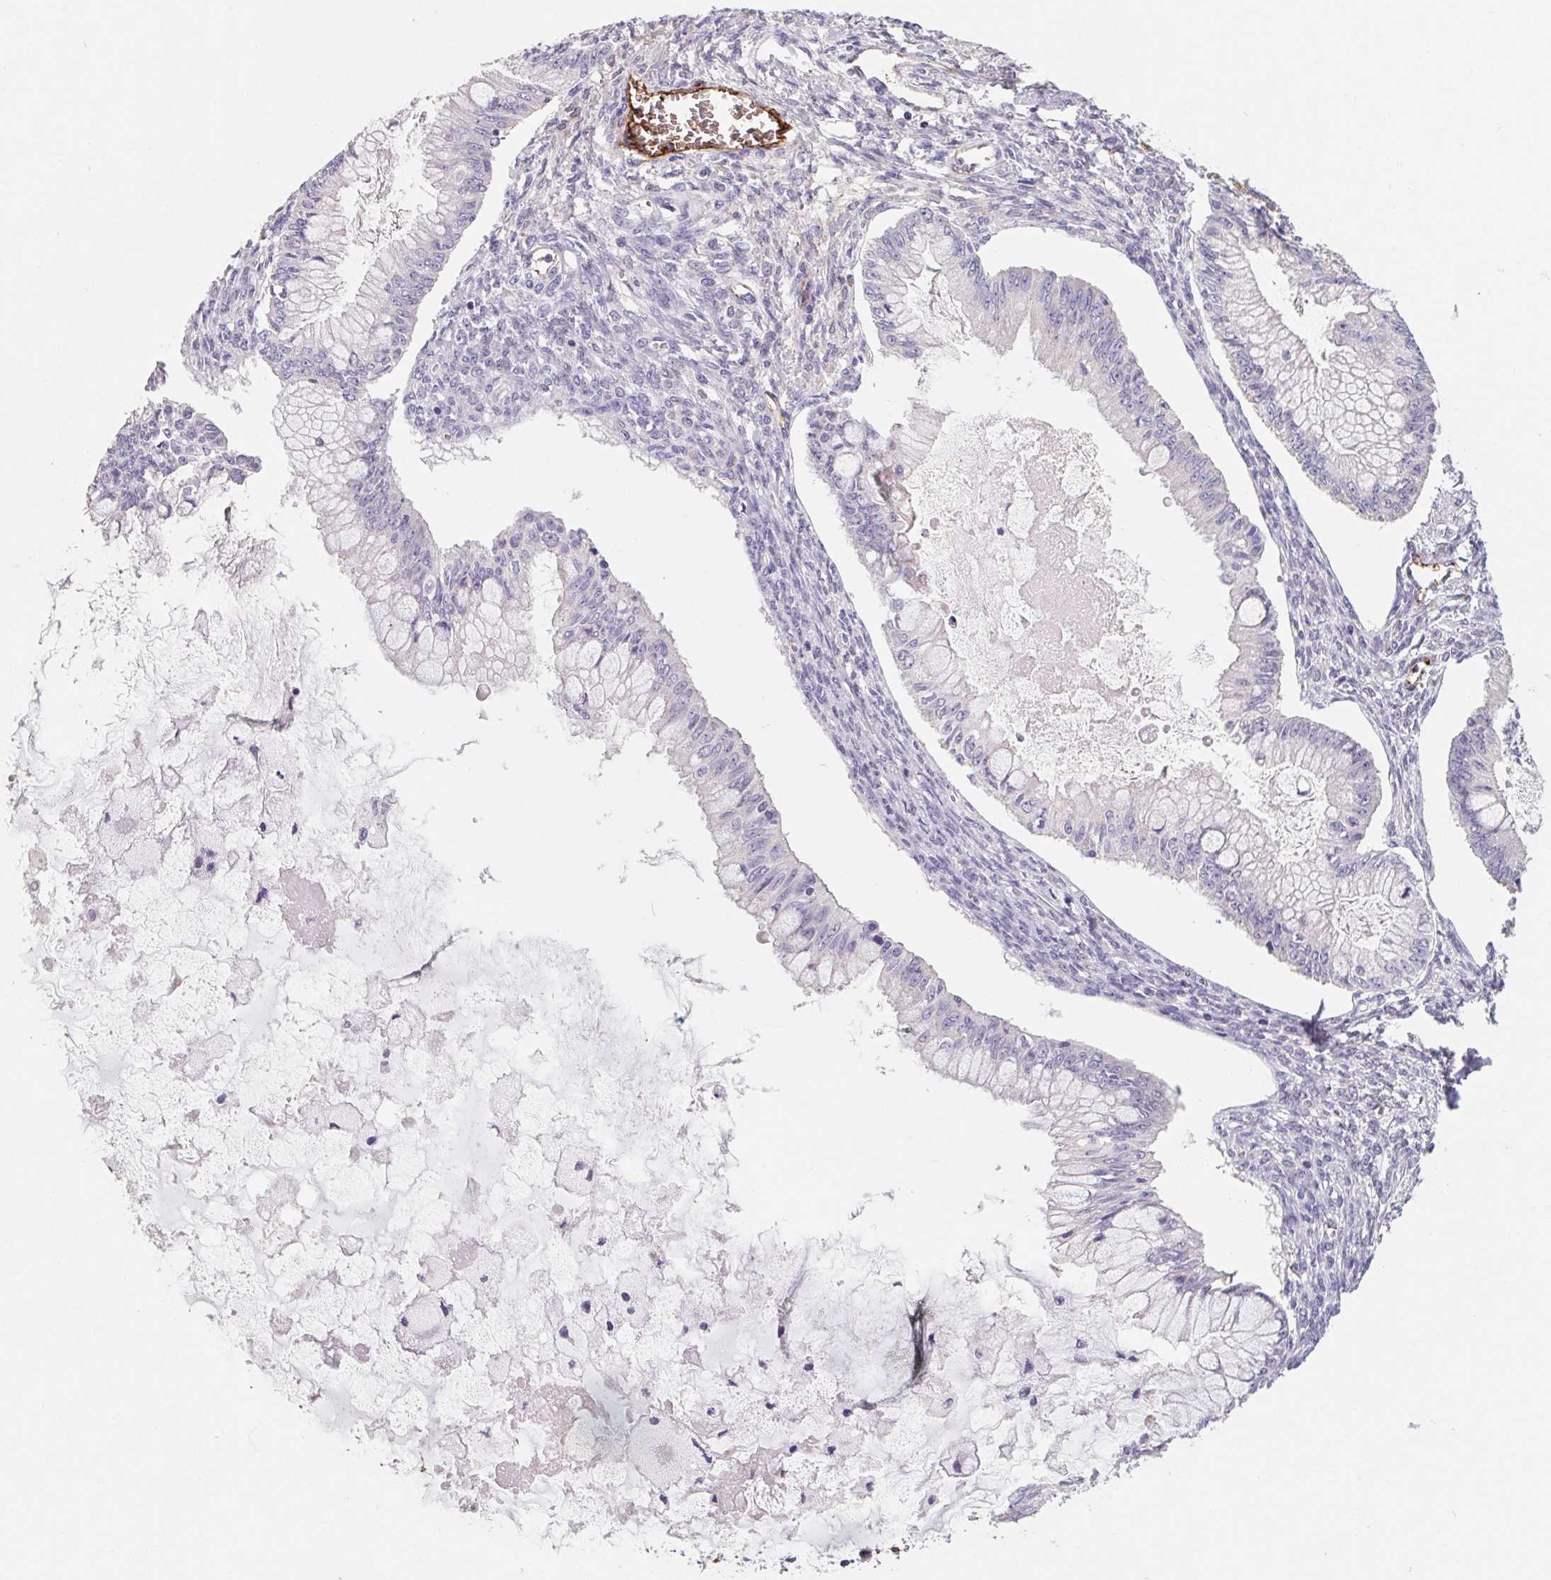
{"staining": {"intensity": "negative", "quantity": "none", "location": "none"}, "tissue": "ovarian cancer", "cell_type": "Tumor cells", "image_type": "cancer", "snomed": [{"axis": "morphology", "description": "Cystadenocarcinoma, mucinous, NOS"}, {"axis": "topography", "description": "Ovary"}], "caption": "Immunohistochemical staining of human mucinous cystadenocarcinoma (ovarian) shows no significant staining in tumor cells.", "gene": "LPA", "patient": {"sex": "female", "age": 34}}